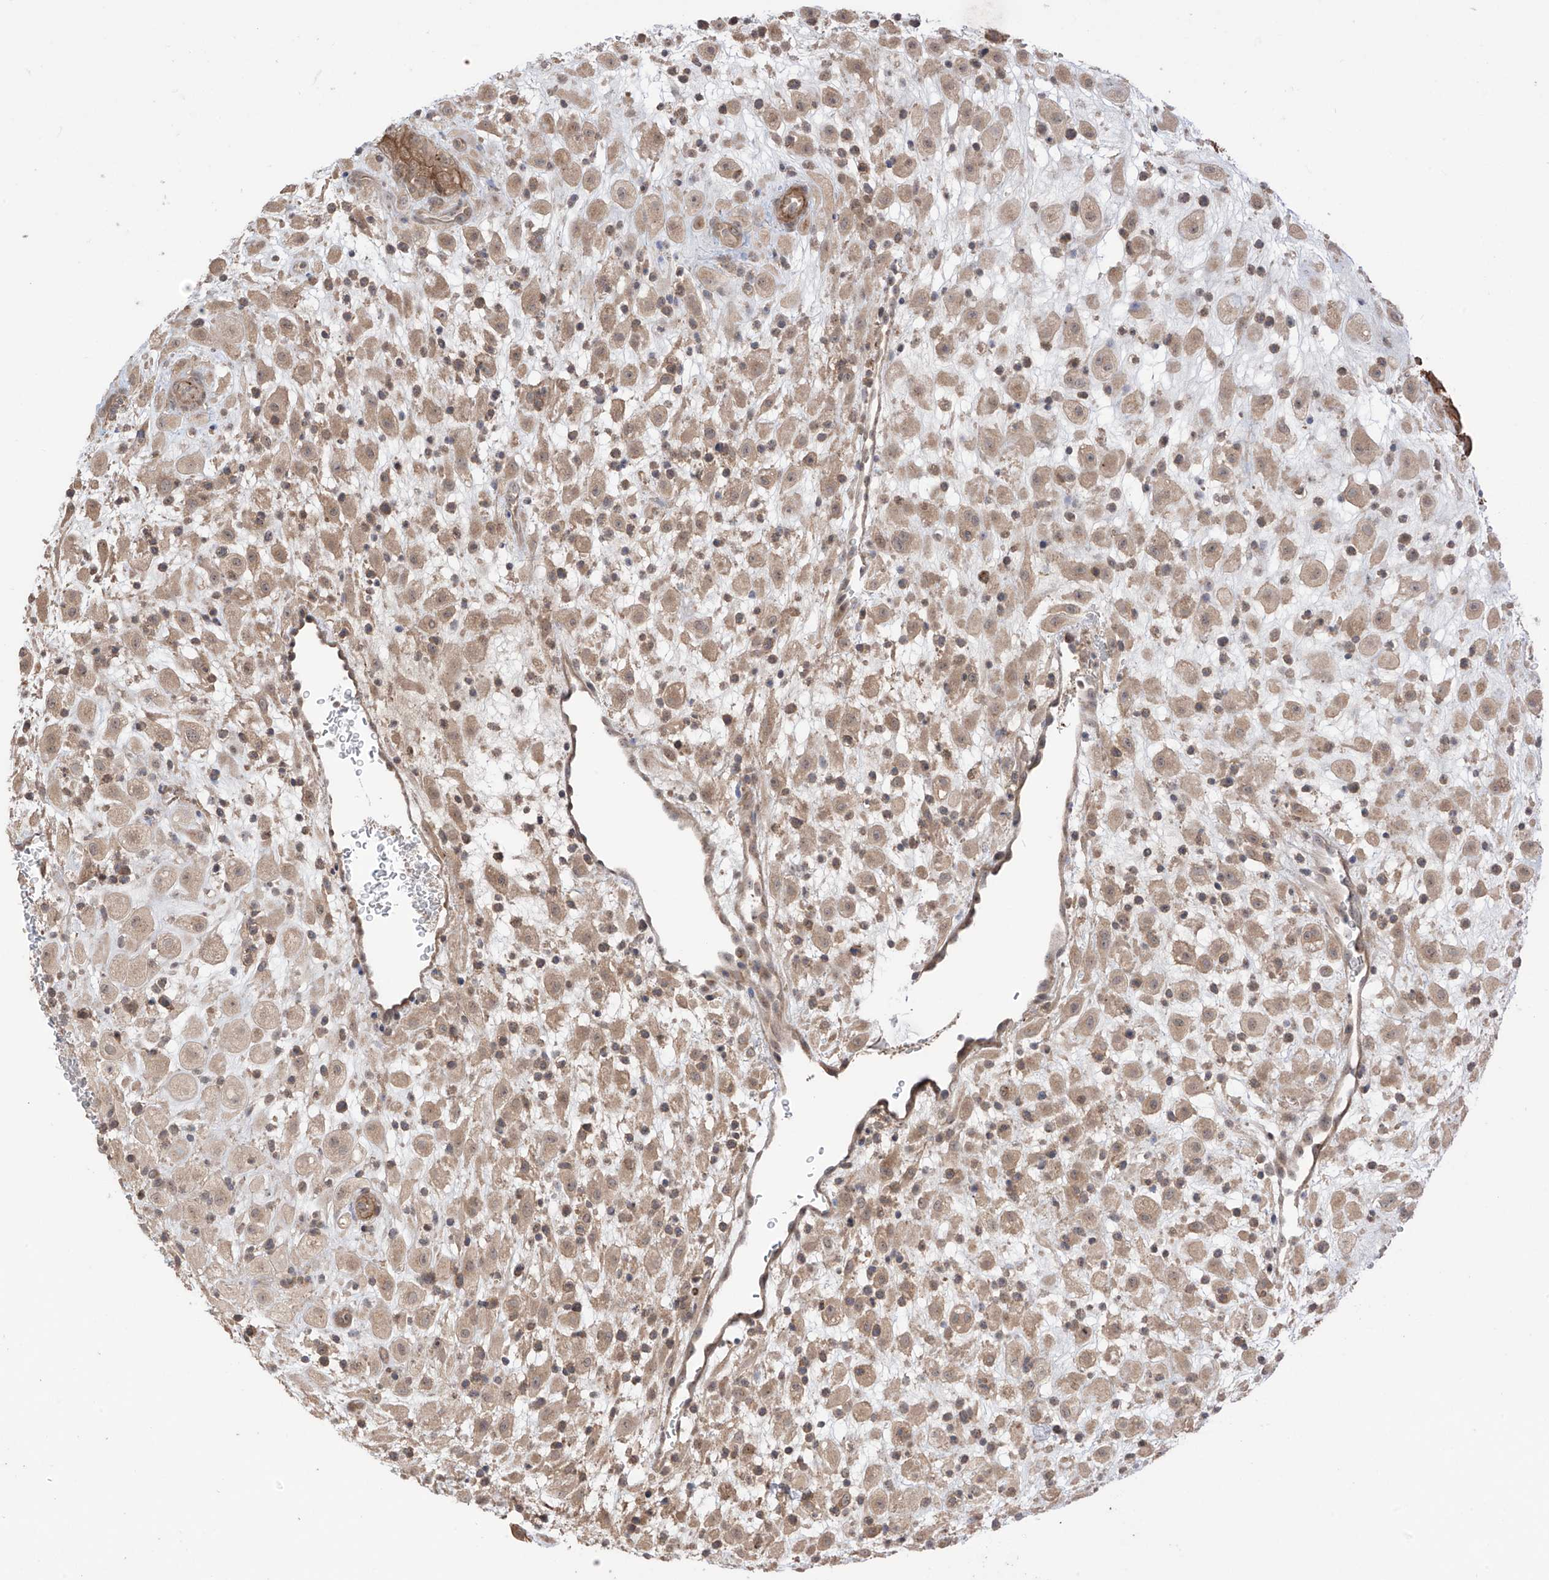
{"staining": {"intensity": "weak", "quantity": ">75%", "location": "cytoplasmic/membranous"}, "tissue": "placenta", "cell_type": "Decidual cells", "image_type": "normal", "snomed": [{"axis": "morphology", "description": "Normal tissue, NOS"}, {"axis": "topography", "description": "Placenta"}], "caption": "Approximately >75% of decidual cells in normal human placenta display weak cytoplasmic/membranous protein positivity as visualized by brown immunohistochemical staining.", "gene": "LRRC74A", "patient": {"sex": "female", "age": 35}}